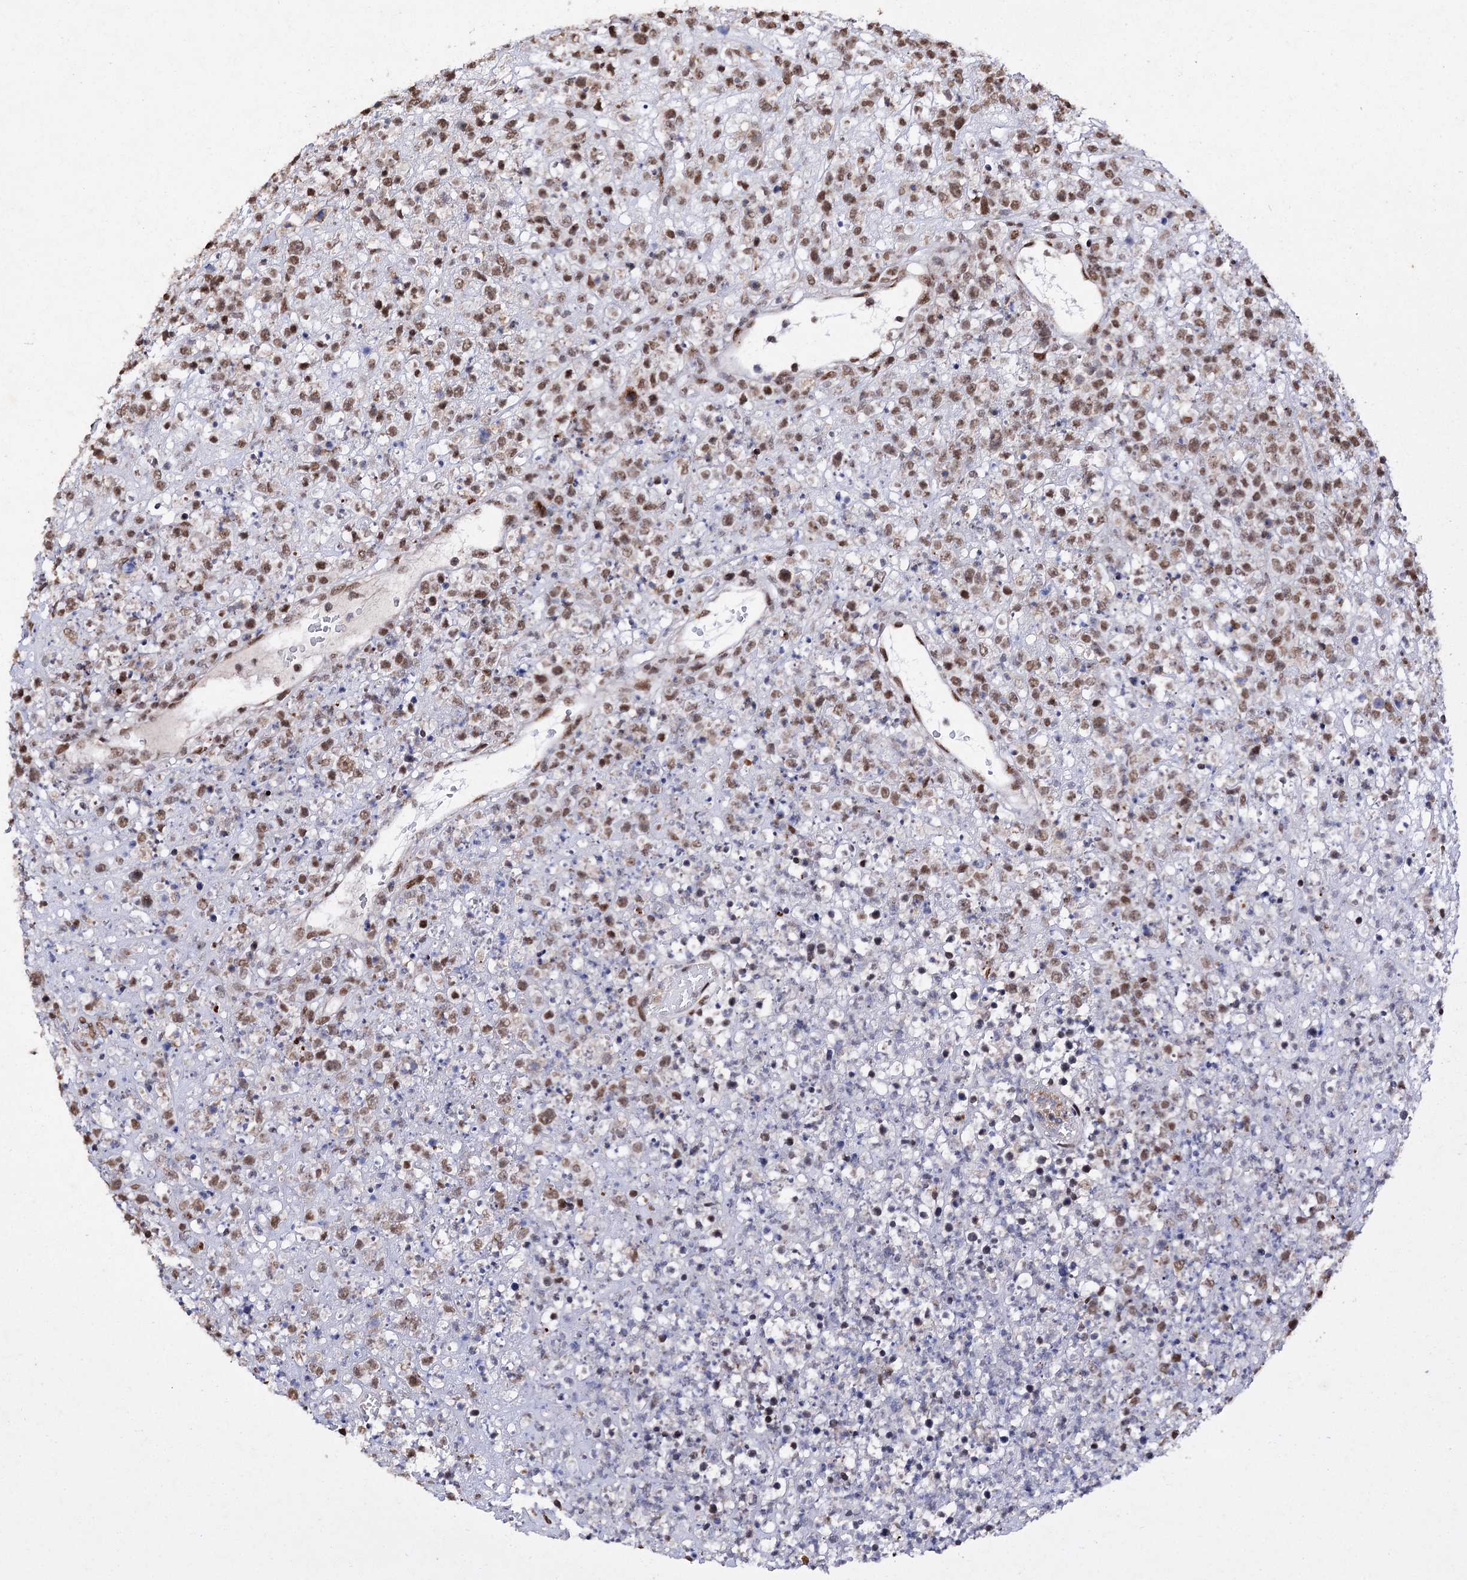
{"staining": {"intensity": "moderate", "quantity": ">75%", "location": "nuclear"}, "tissue": "lymphoma", "cell_type": "Tumor cells", "image_type": "cancer", "snomed": [{"axis": "morphology", "description": "Malignant lymphoma, non-Hodgkin's type, High grade"}, {"axis": "topography", "description": "Colon"}], "caption": "Human lymphoma stained with a protein marker shows moderate staining in tumor cells.", "gene": "MATR3", "patient": {"sex": "female", "age": 53}}